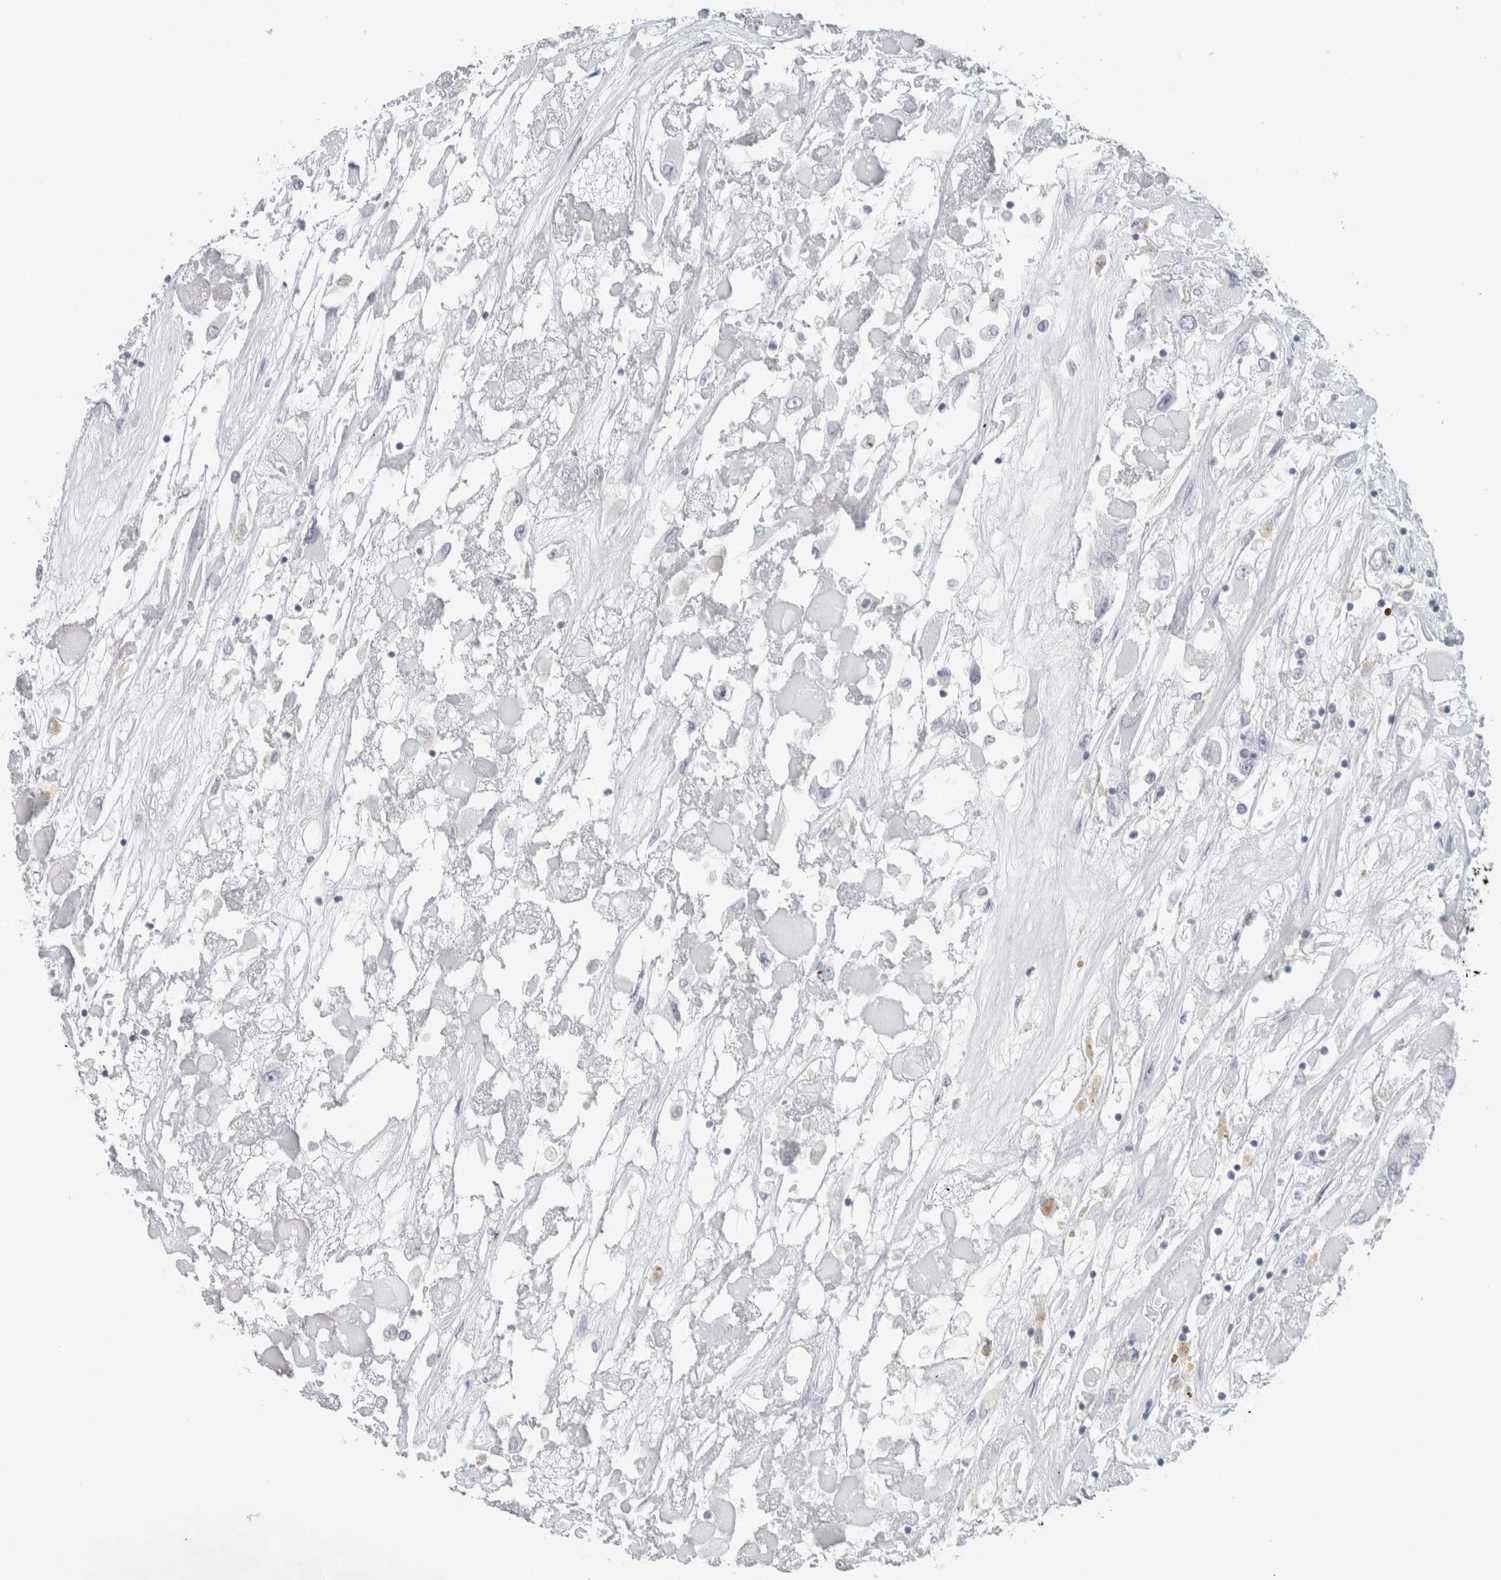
{"staining": {"intensity": "negative", "quantity": "none", "location": "none"}, "tissue": "renal cancer", "cell_type": "Tumor cells", "image_type": "cancer", "snomed": [{"axis": "morphology", "description": "Adenocarcinoma, NOS"}, {"axis": "topography", "description": "Kidney"}], "caption": "Adenocarcinoma (renal) was stained to show a protein in brown. There is no significant staining in tumor cells.", "gene": "SLC28A3", "patient": {"sex": "female", "age": 52}}